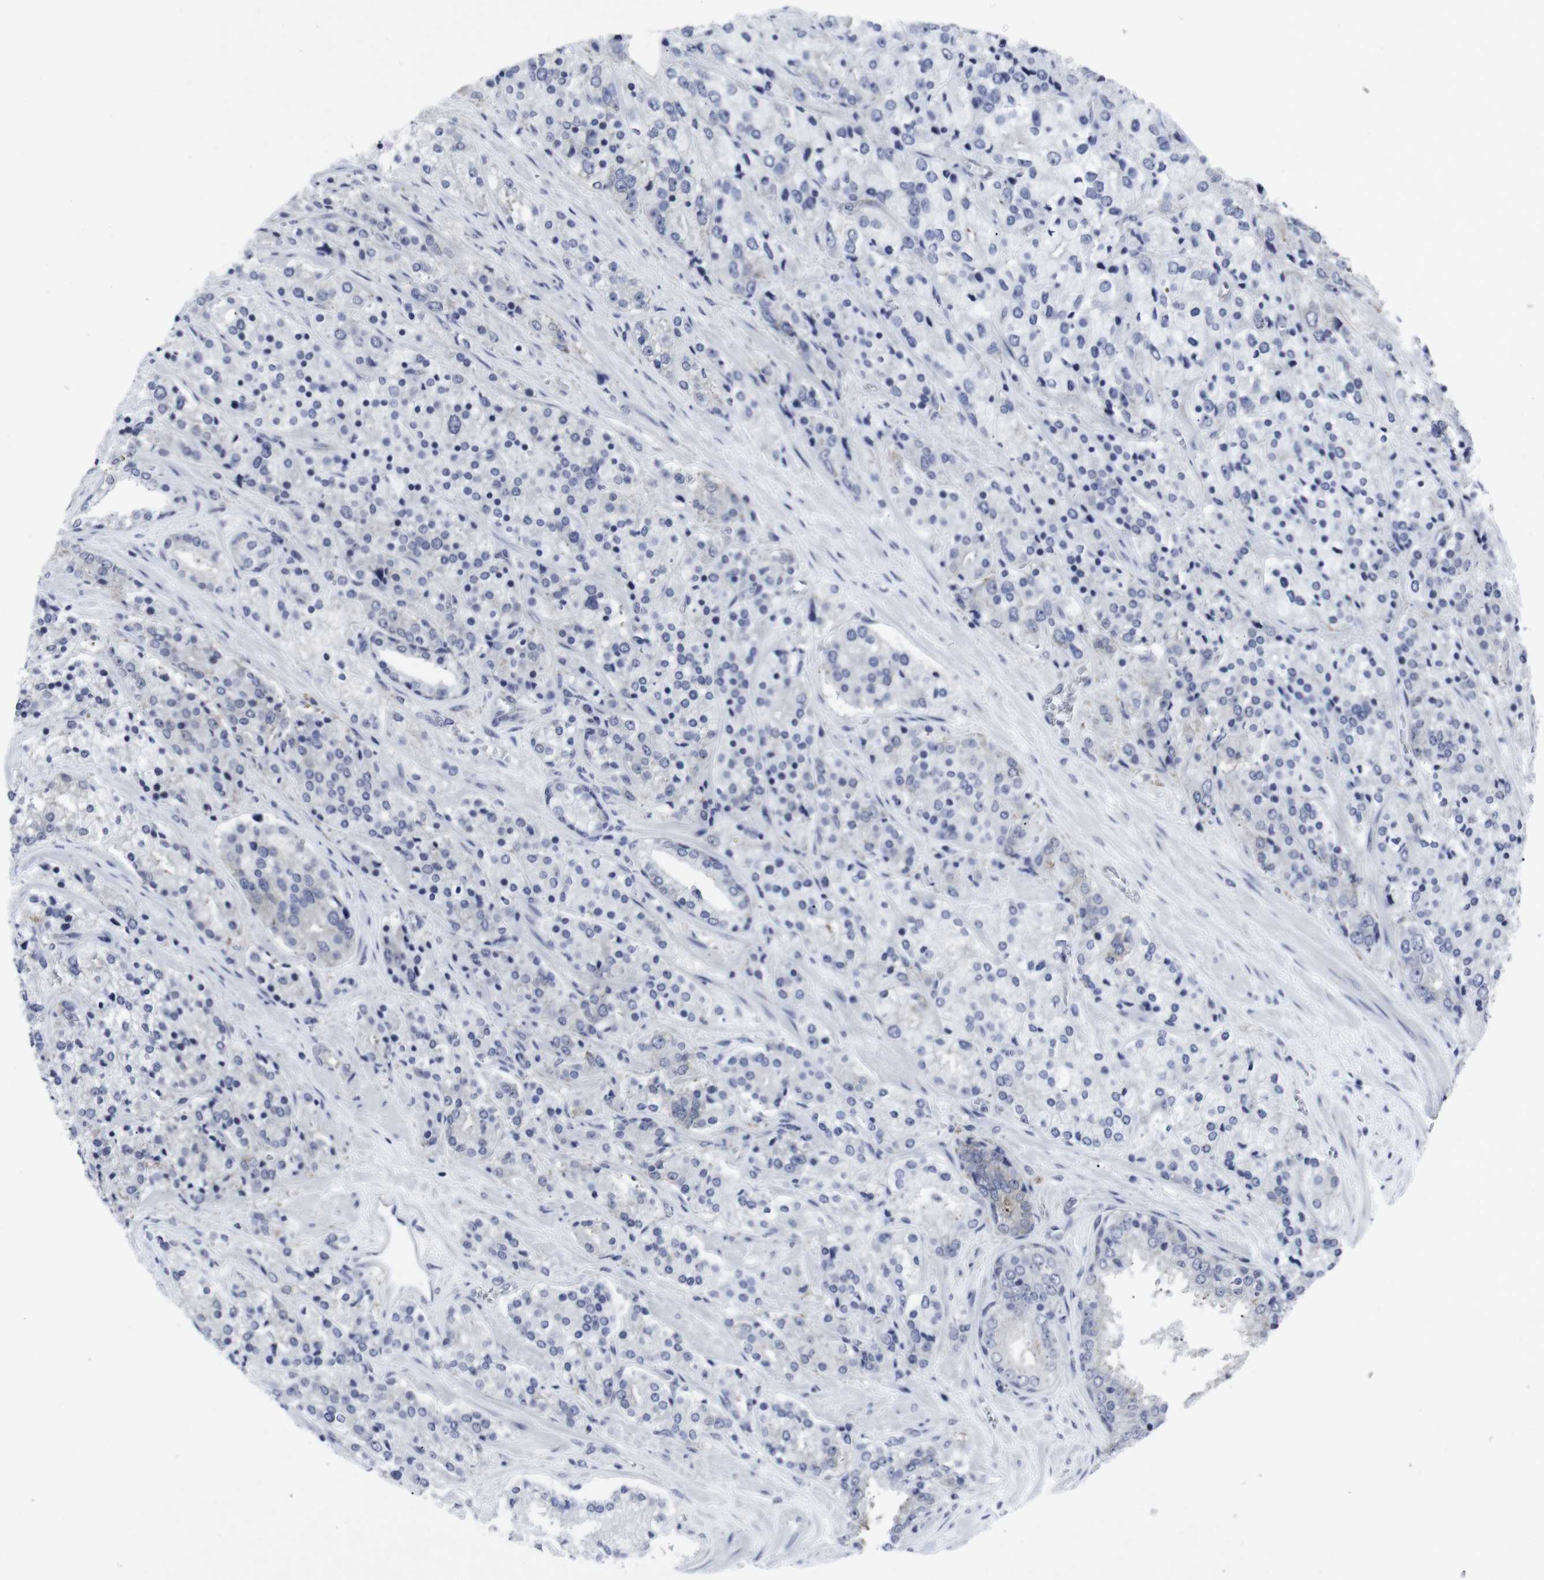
{"staining": {"intensity": "negative", "quantity": "none", "location": "none"}, "tissue": "prostate cancer", "cell_type": "Tumor cells", "image_type": "cancer", "snomed": [{"axis": "morphology", "description": "Adenocarcinoma, High grade"}, {"axis": "topography", "description": "Prostate"}], "caption": "Prostate cancer stained for a protein using IHC shows no expression tumor cells.", "gene": "GEMIN2", "patient": {"sex": "male", "age": 71}}